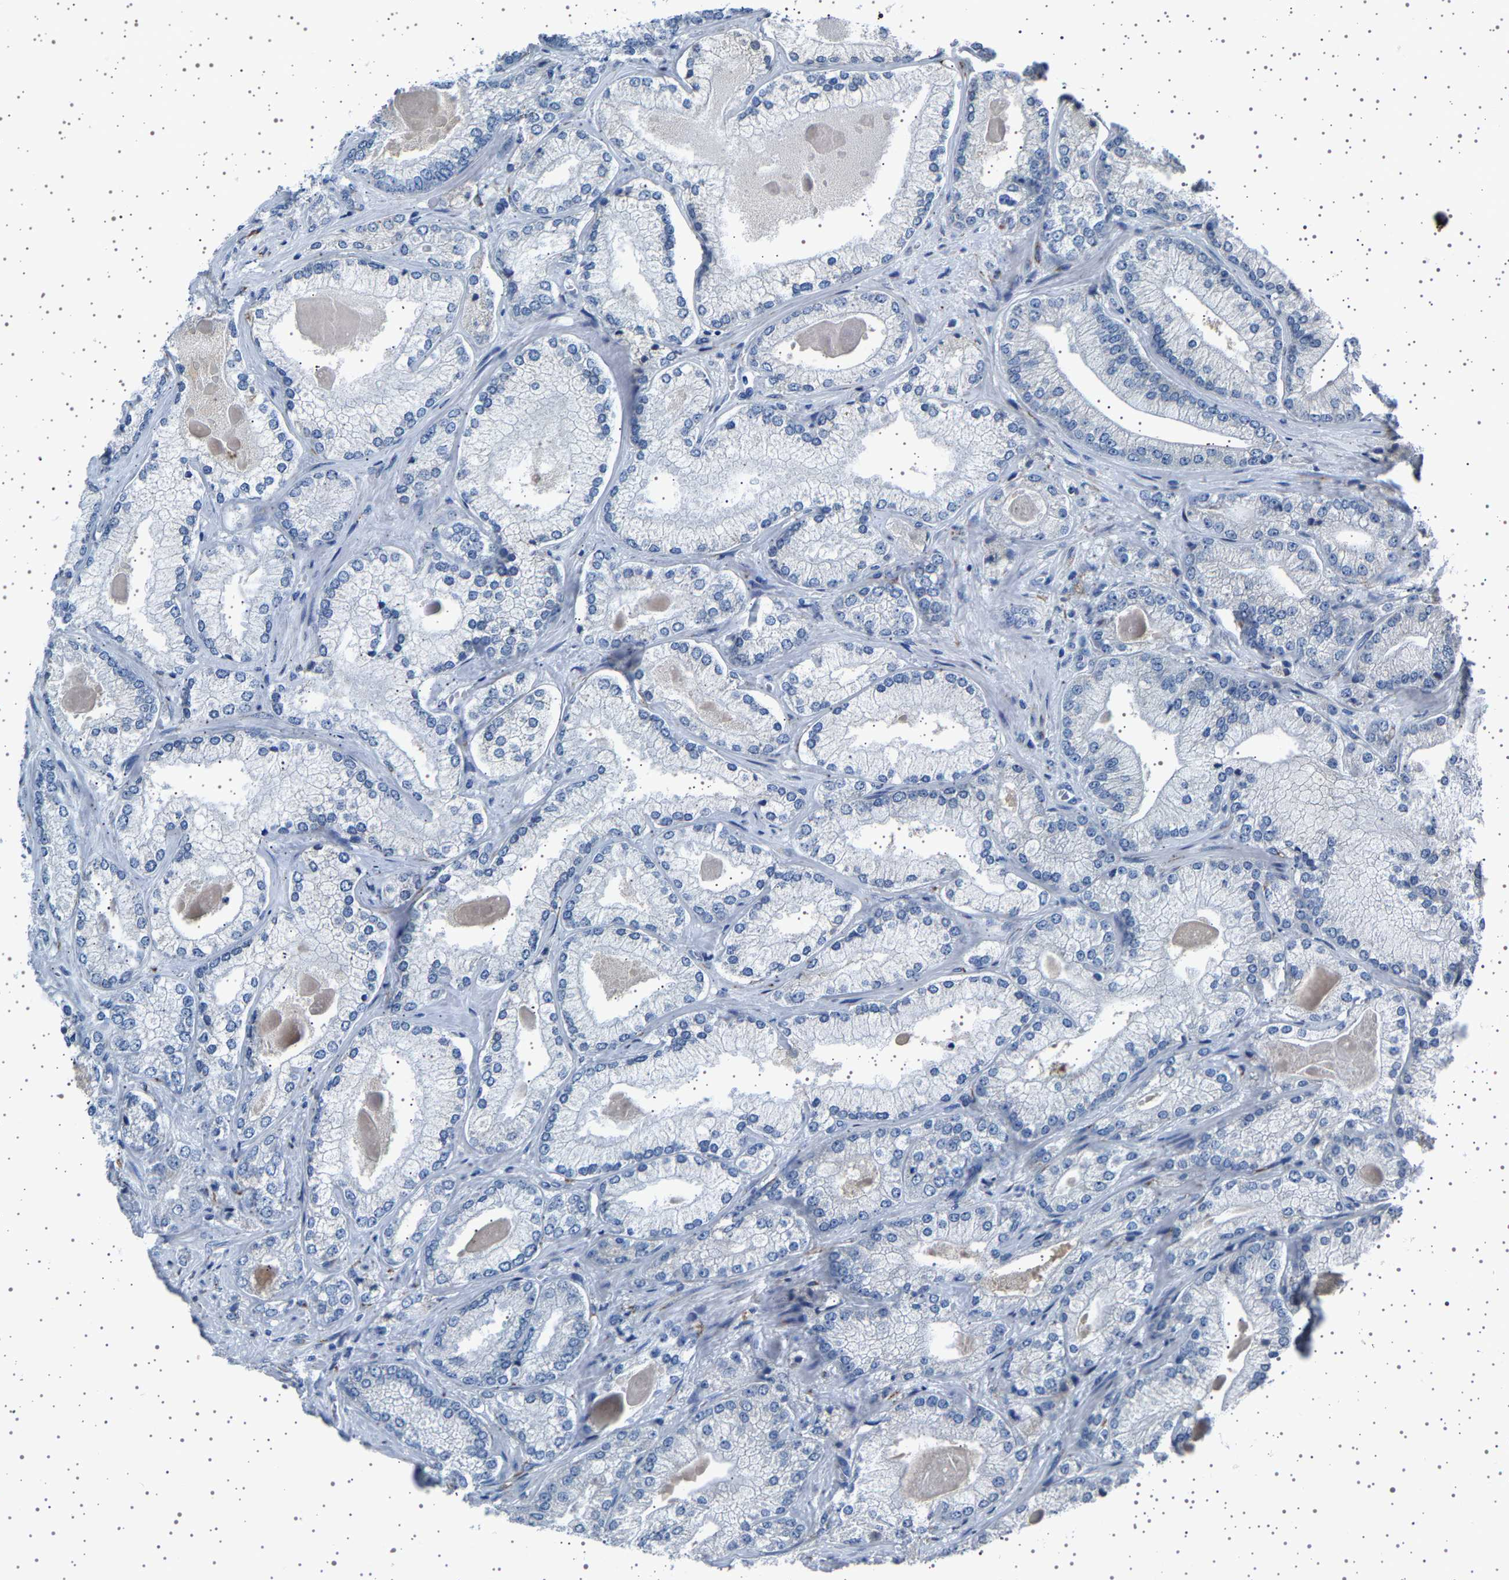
{"staining": {"intensity": "negative", "quantity": "none", "location": "none"}, "tissue": "prostate cancer", "cell_type": "Tumor cells", "image_type": "cancer", "snomed": [{"axis": "morphology", "description": "Adenocarcinoma, Low grade"}, {"axis": "topography", "description": "Prostate"}], "caption": "Immunohistochemistry of prostate cancer (adenocarcinoma (low-grade)) reveals no positivity in tumor cells.", "gene": "FTCD", "patient": {"sex": "male", "age": 65}}